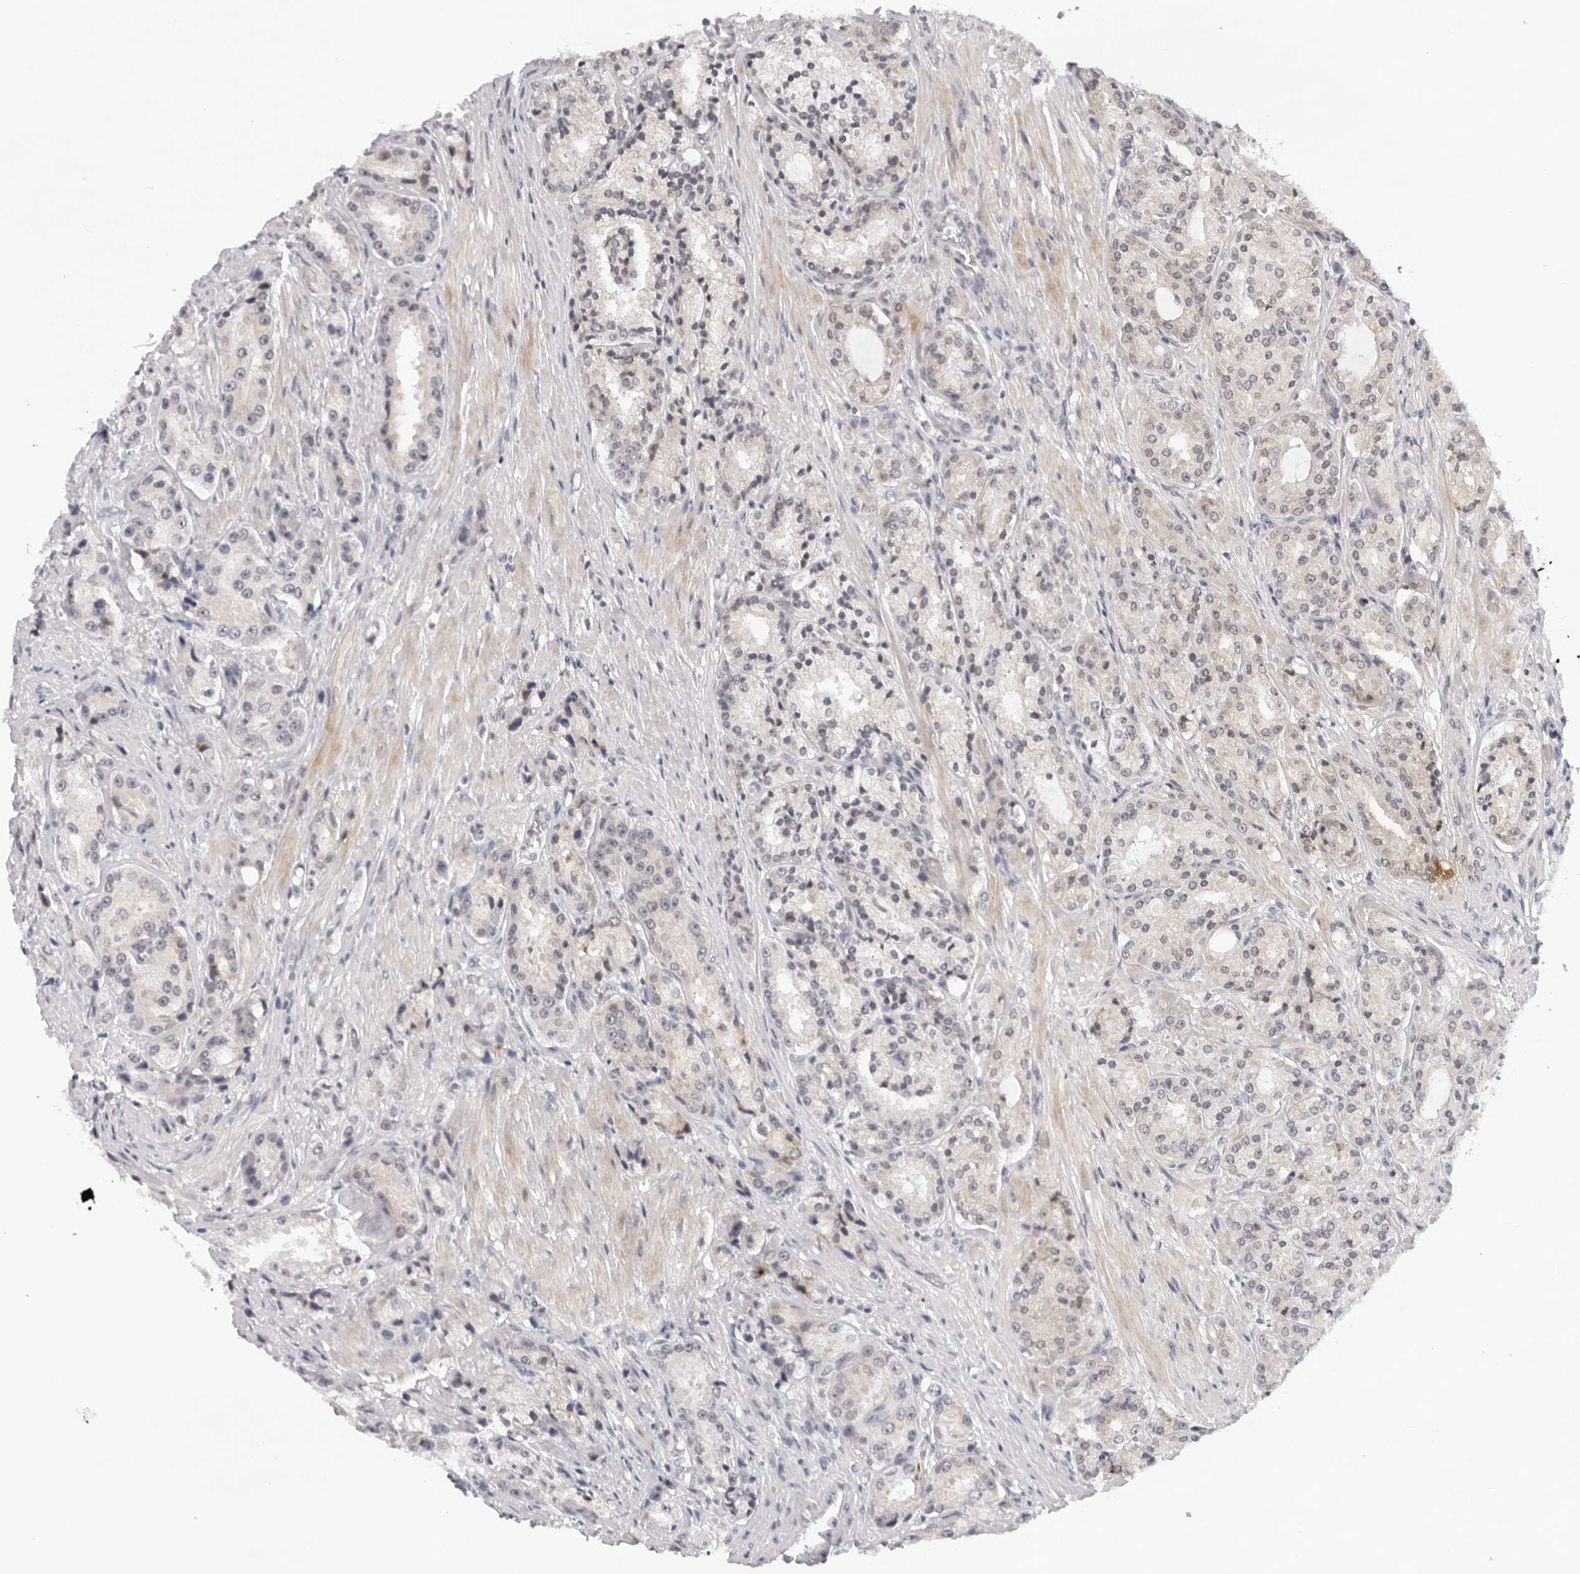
{"staining": {"intensity": "negative", "quantity": "none", "location": "none"}, "tissue": "prostate cancer", "cell_type": "Tumor cells", "image_type": "cancer", "snomed": [{"axis": "morphology", "description": "Adenocarcinoma, High grade"}, {"axis": "topography", "description": "Prostate"}], "caption": "Human prostate cancer stained for a protein using IHC demonstrates no expression in tumor cells.", "gene": "IL17RA", "patient": {"sex": "male", "age": 60}}